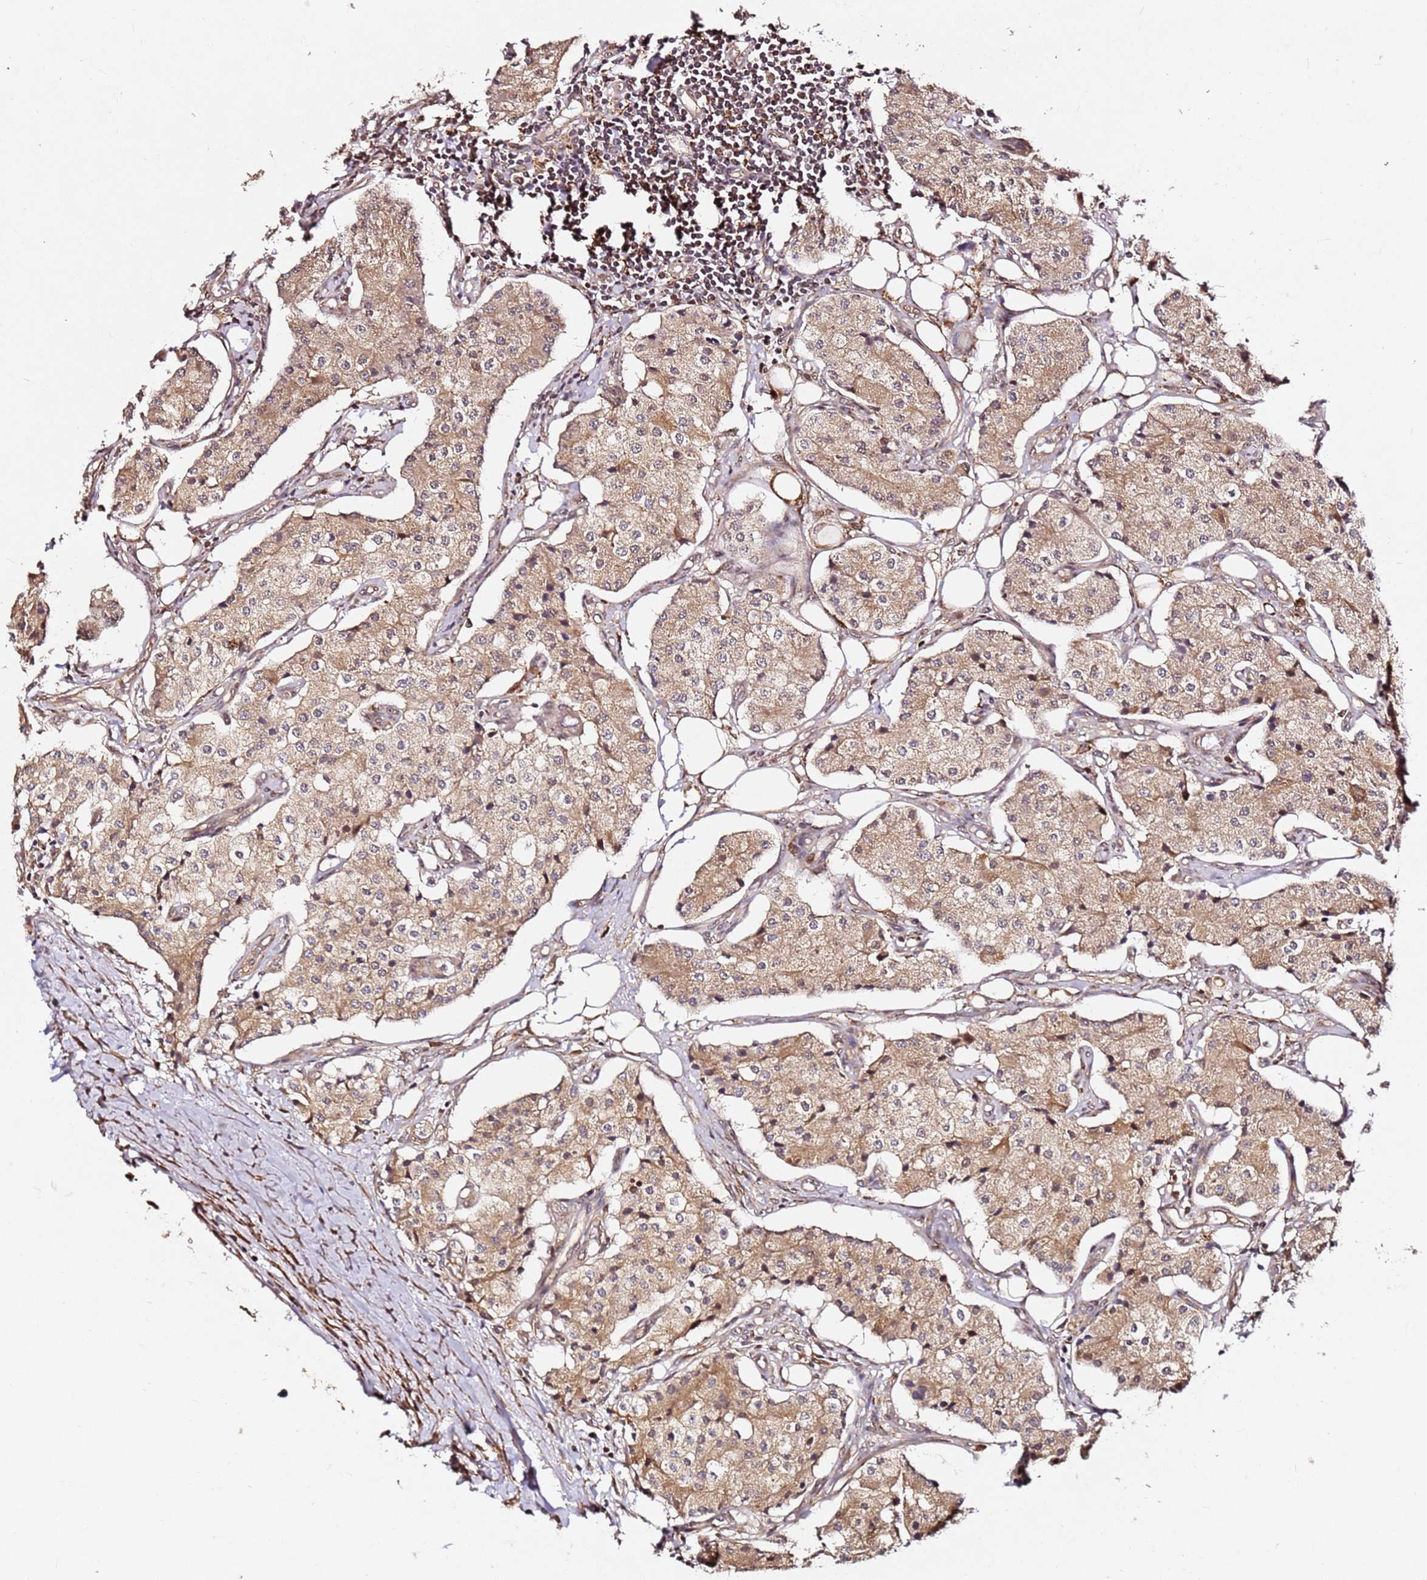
{"staining": {"intensity": "weak", "quantity": ">75%", "location": "cytoplasmic/membranous"}, "tissue": "carcinoid", "cell_type": "Tumor cells", "image_type": "cancer", "snomed": [{"axis": "morphology", "description": "Carcinoid, malignant, NOS"}, {"axis": "topography", "description": "Colon"}], "caption": "Tumor cells reveal low levels of weak cytoplasmic/membranous expression in approximately >75% of cells in malignant carcinoid.", "gene": "ALG11", "patient": {"sex": "female", "age": 52}}